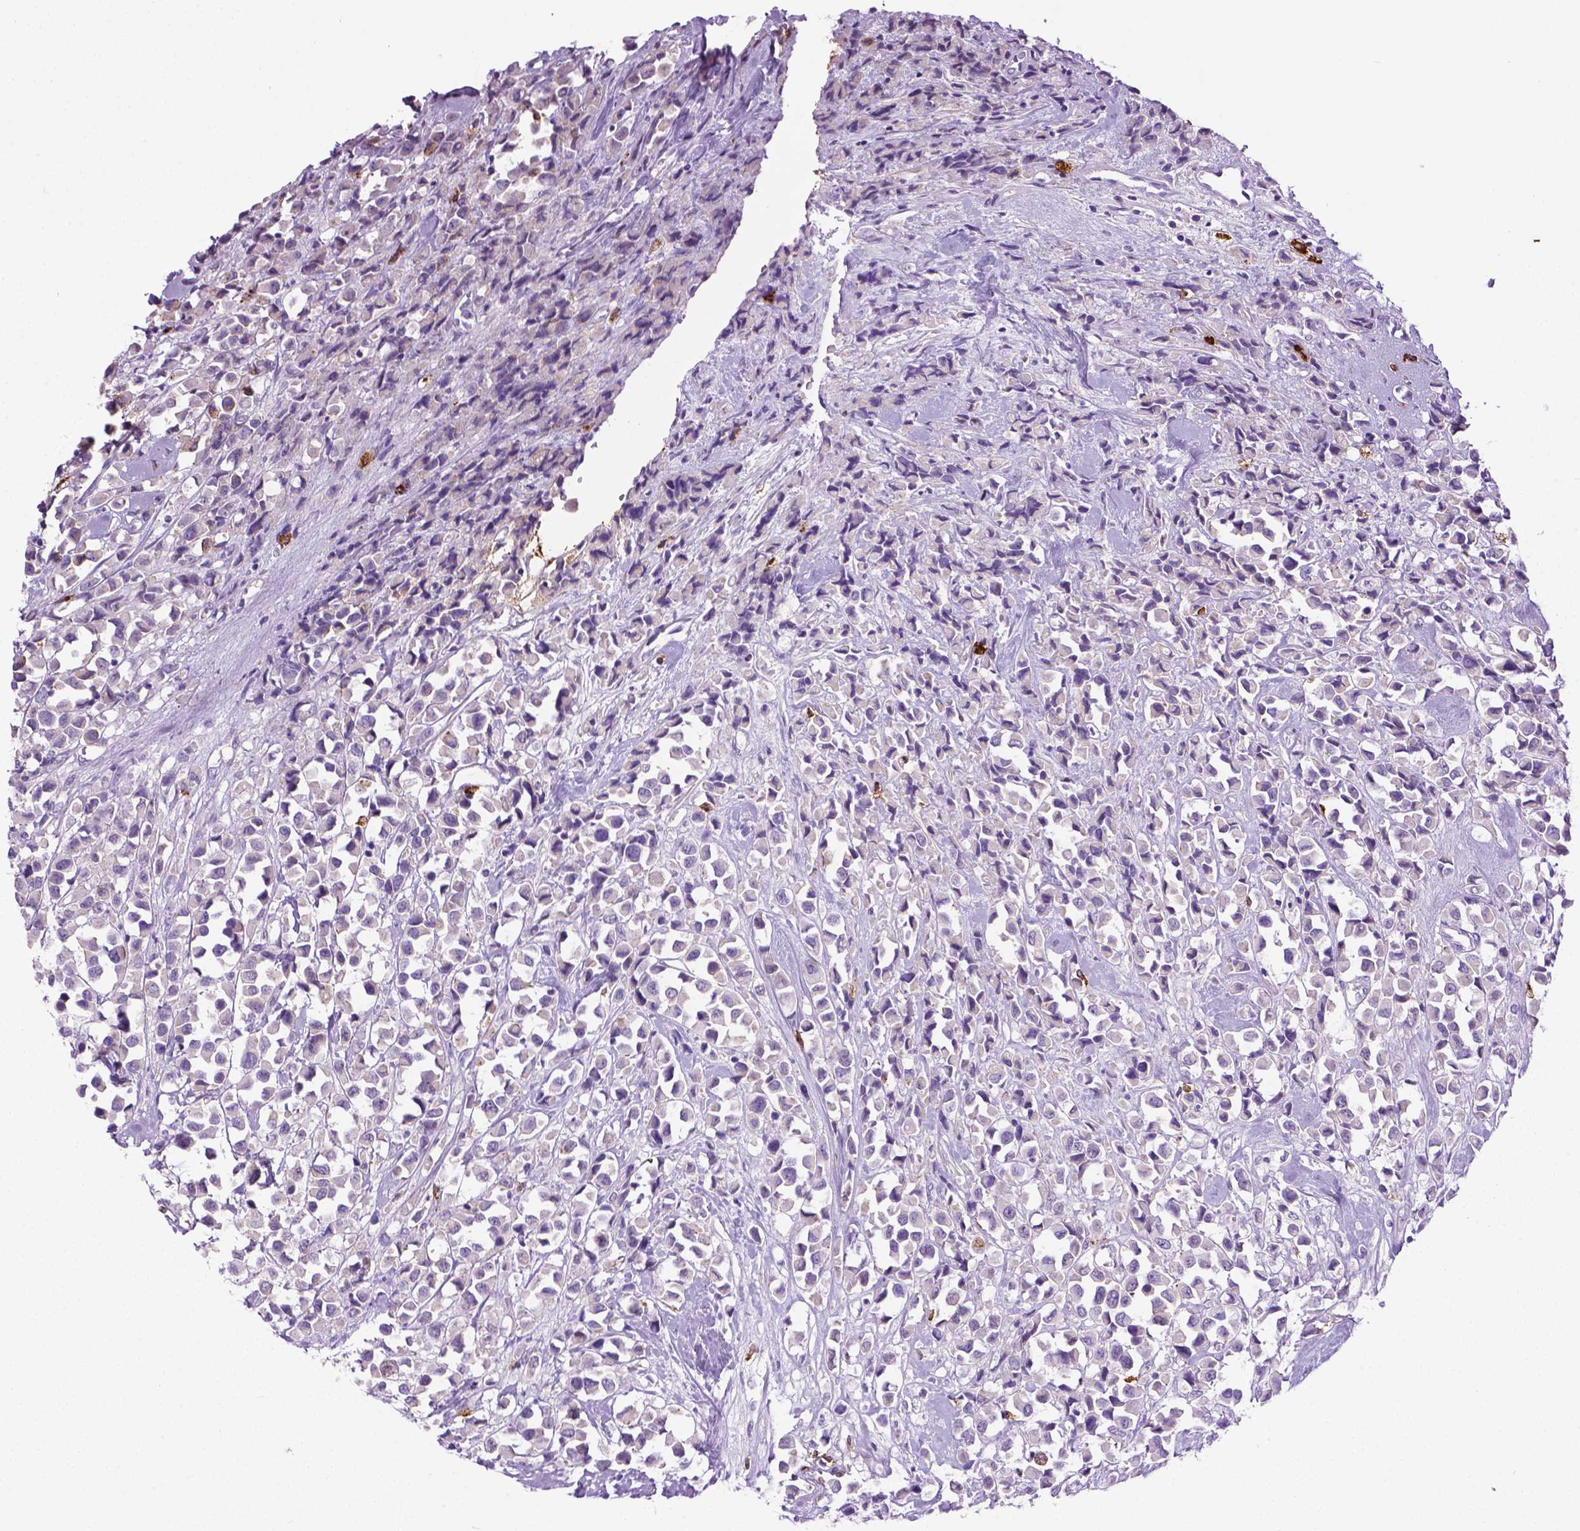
{"staining": {"intensity": "weak", "quantity": "25%-75%", "location": "cytoplasmic/membranous"}, "tissue": "breast cancer", "cell_type": "Tumor cells", "image_type": "cancer", "snomed": [{"axis": "morphology", "description": "Duct carcinoma"}, {"axis": "topography", "description": "Breast"}], "caption": "DAB (3,3'-diaminobenzidine) immunohistochemical staining of invasive ductal carcinoma (breast) shows weak cytoplasmic/membranous protein expression in approximately 25%-75% of tumor cells.", "gene": "SPECC1L", "patient": {"sex": "female", "age": 61}}